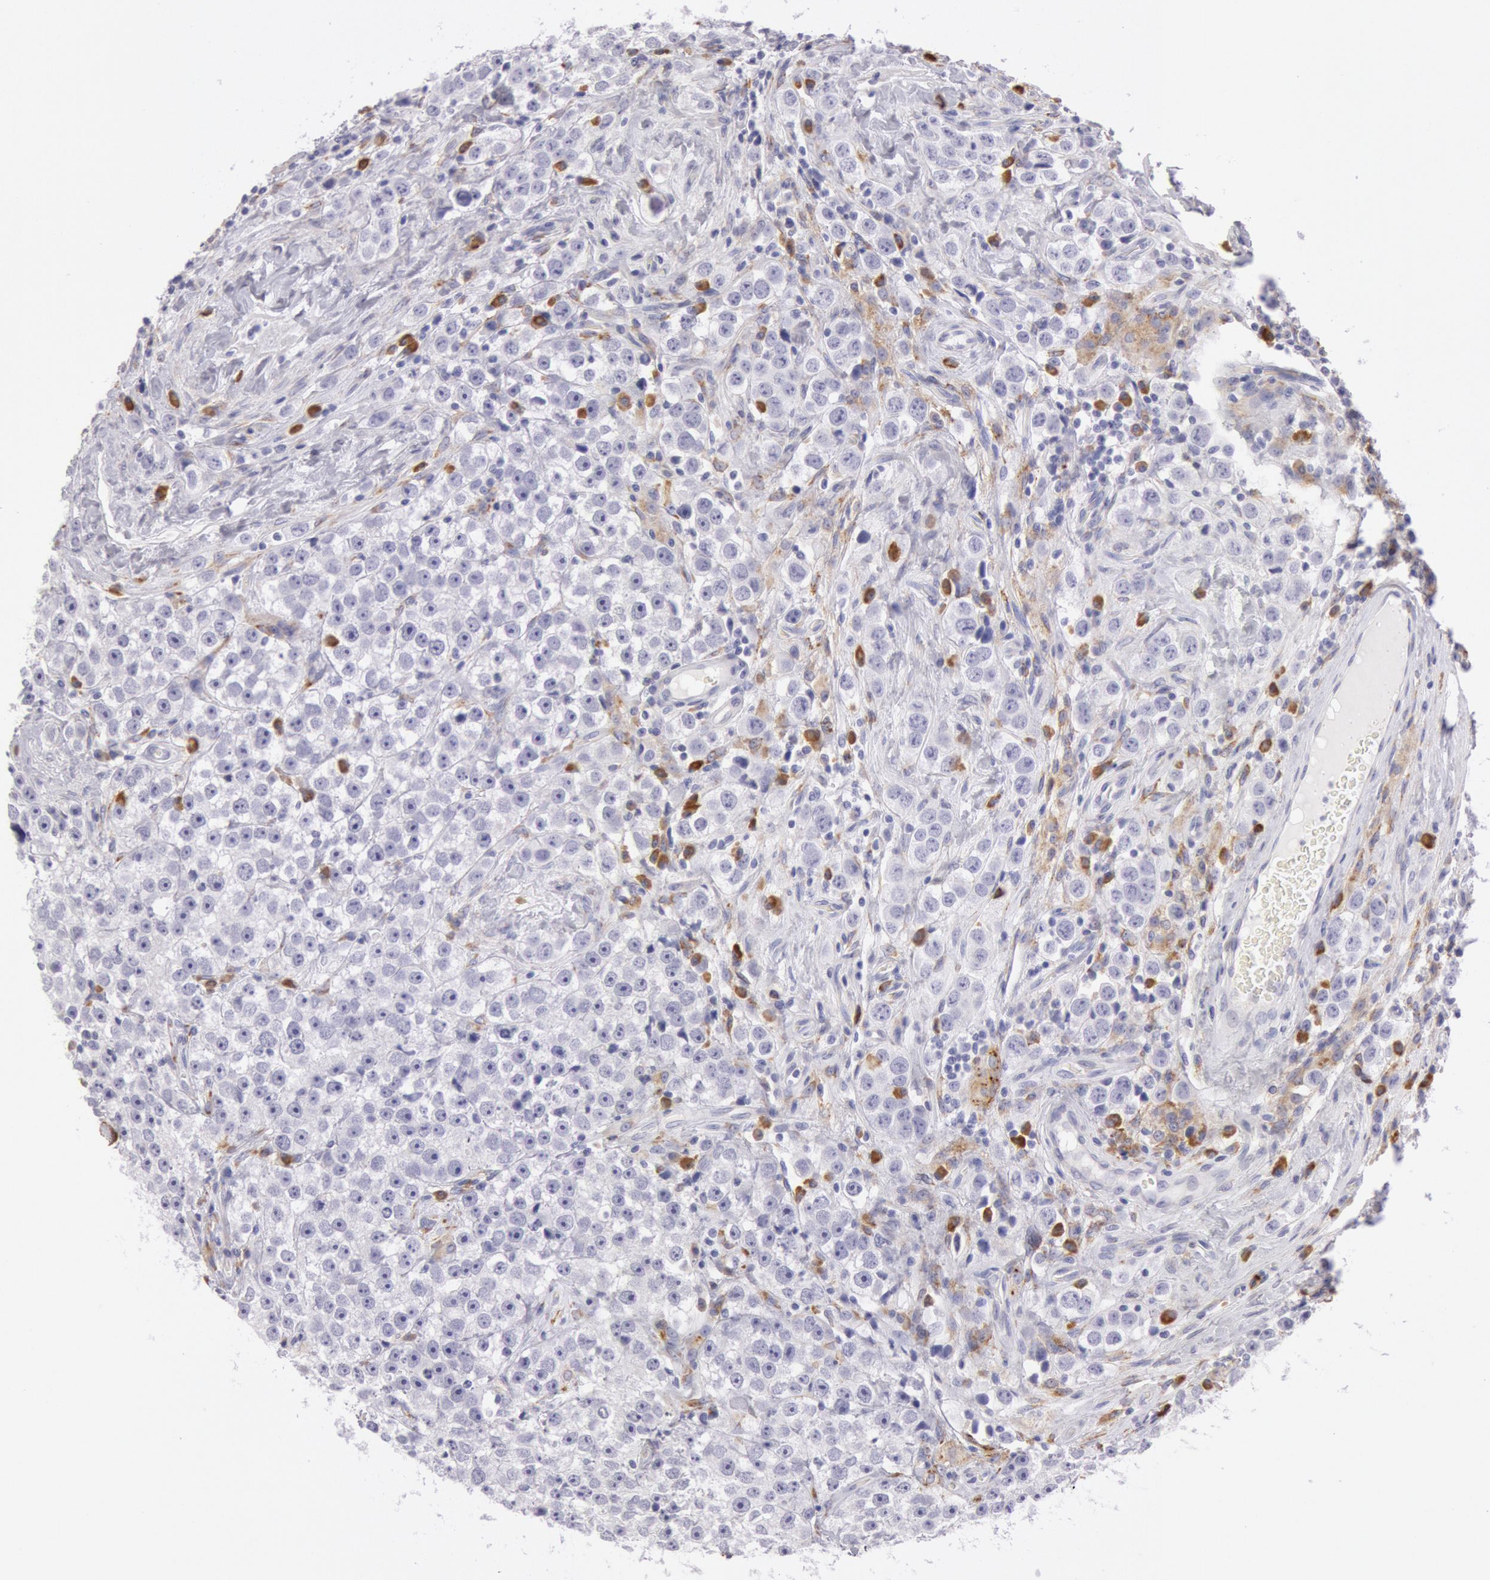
{"staining": {"intensity": "moderate", "quantity": "25%-75%", "location": "cytoplasmic/membranous"}, "tissue": "testis cancer", "cell_type": "Tumor cells", "image_type": "cancer", "snomed": [{"axis": "morphology", "description": "Seminoma, NOS"}, {"axis": "topography", "description": "Testis"}], "caption": "Moderate cytoplasmic/membranous positivity is seen in approximately 25%-75% of tumor cells in seminoma (testis). (Stains: DAB (3,3'-diaminobenzidine) in brown, nuclei in blue, Microscopy: brightfield microscopy at high magnification).", "gene": "CIDEB", "patient": {"sex": "male", "age": 32}}